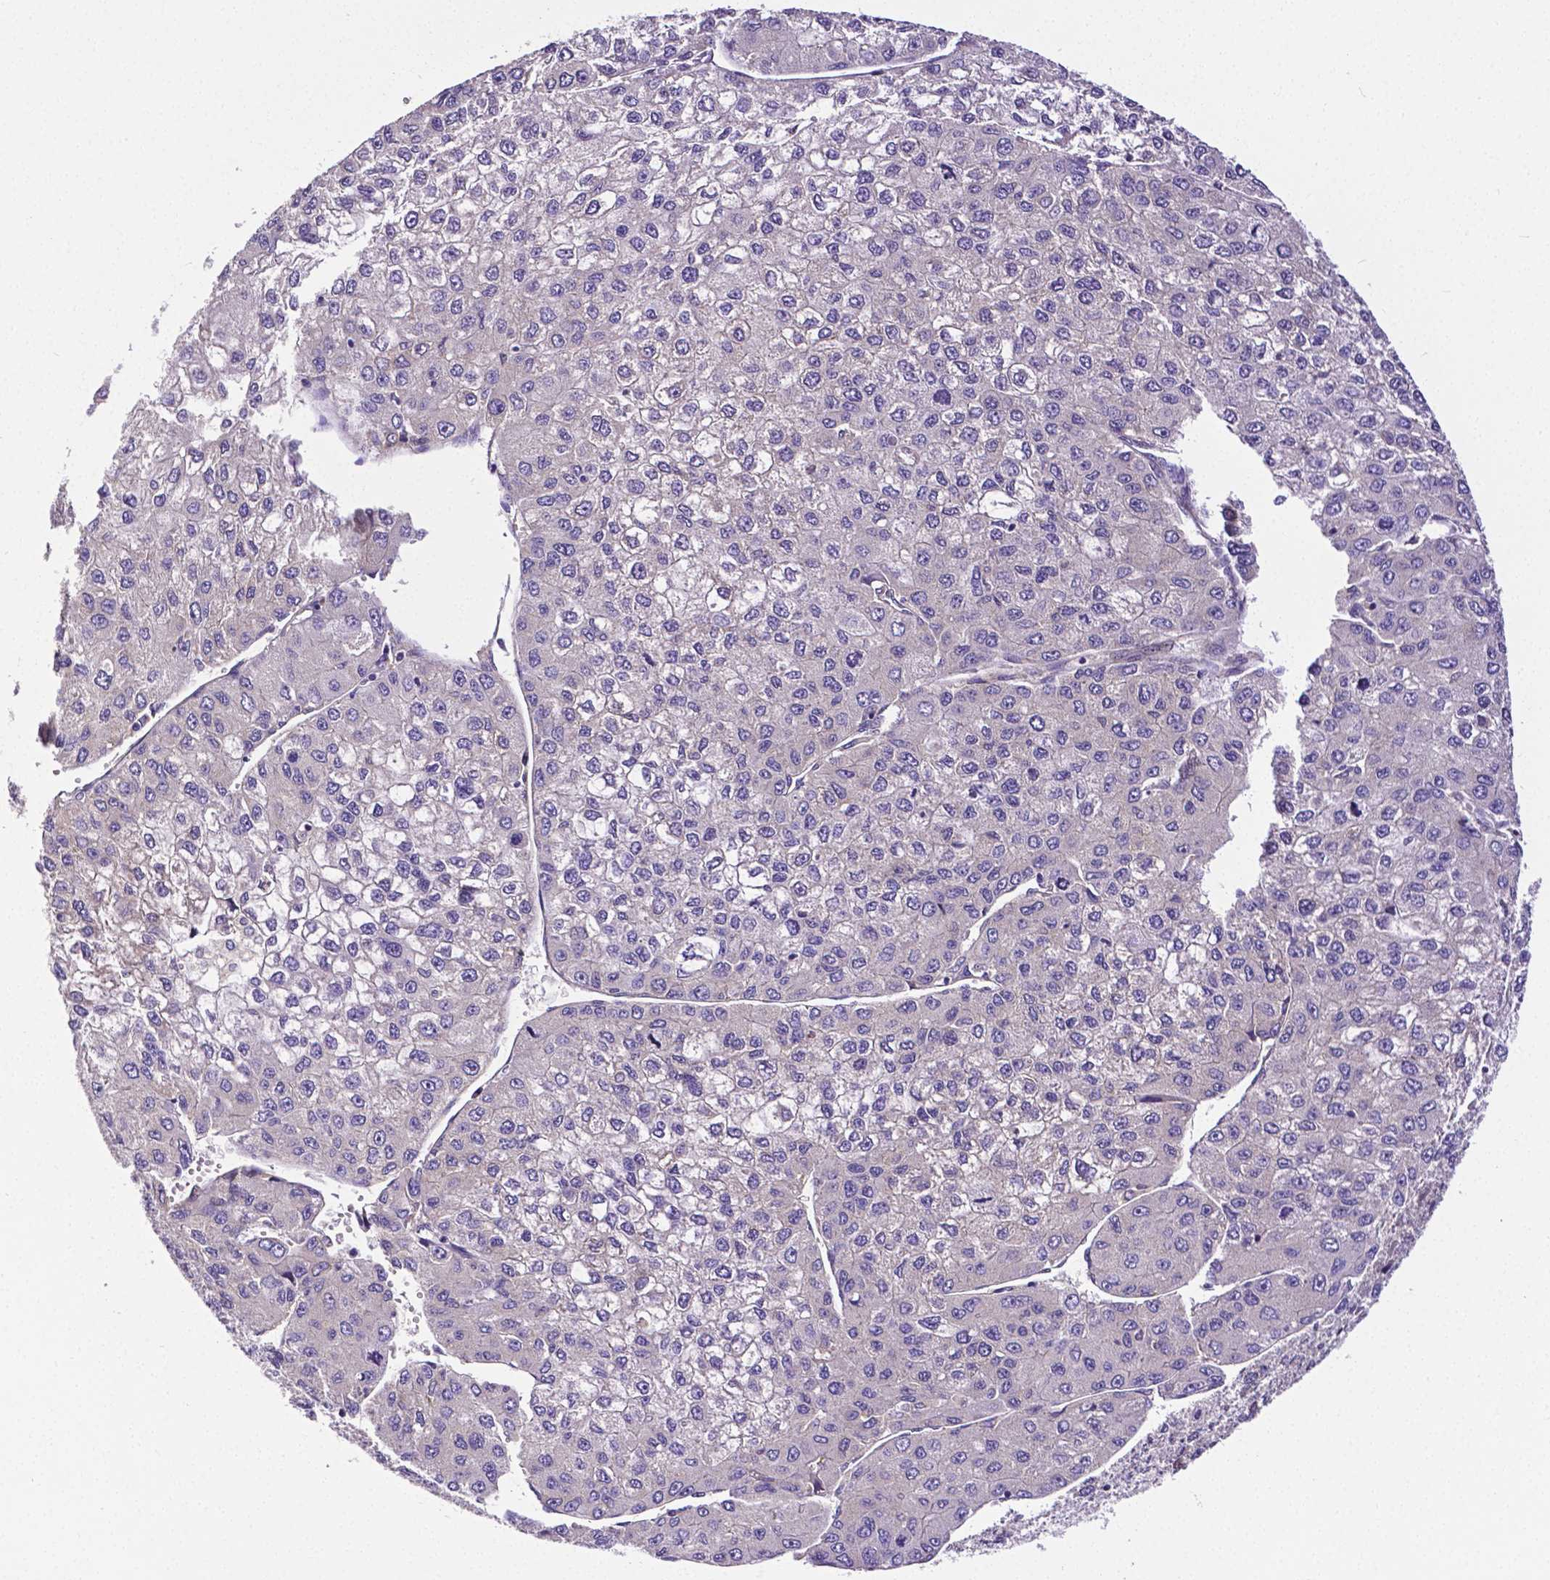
{"staining": {"intensity": "negative", "quantity": "none", "location": "none"}, "tissue": "liver cancer", "cell_type": "Tumor cells", "image_type": "cancer", "snomed": [{"axis": "morphology", "description": "Carcinoma, Hepatocellular, NOS"}, {"axis": "topography", "description": "Liver"}], "caption": "This image is of liver hepatocellular carcinoma stained with IHC to label a protein in brown with the nuclei are counter-stained blue. There is no positivity in tumor cells.", "gene": "DICER1", "patient": {"sex": "female", "age": 66}}